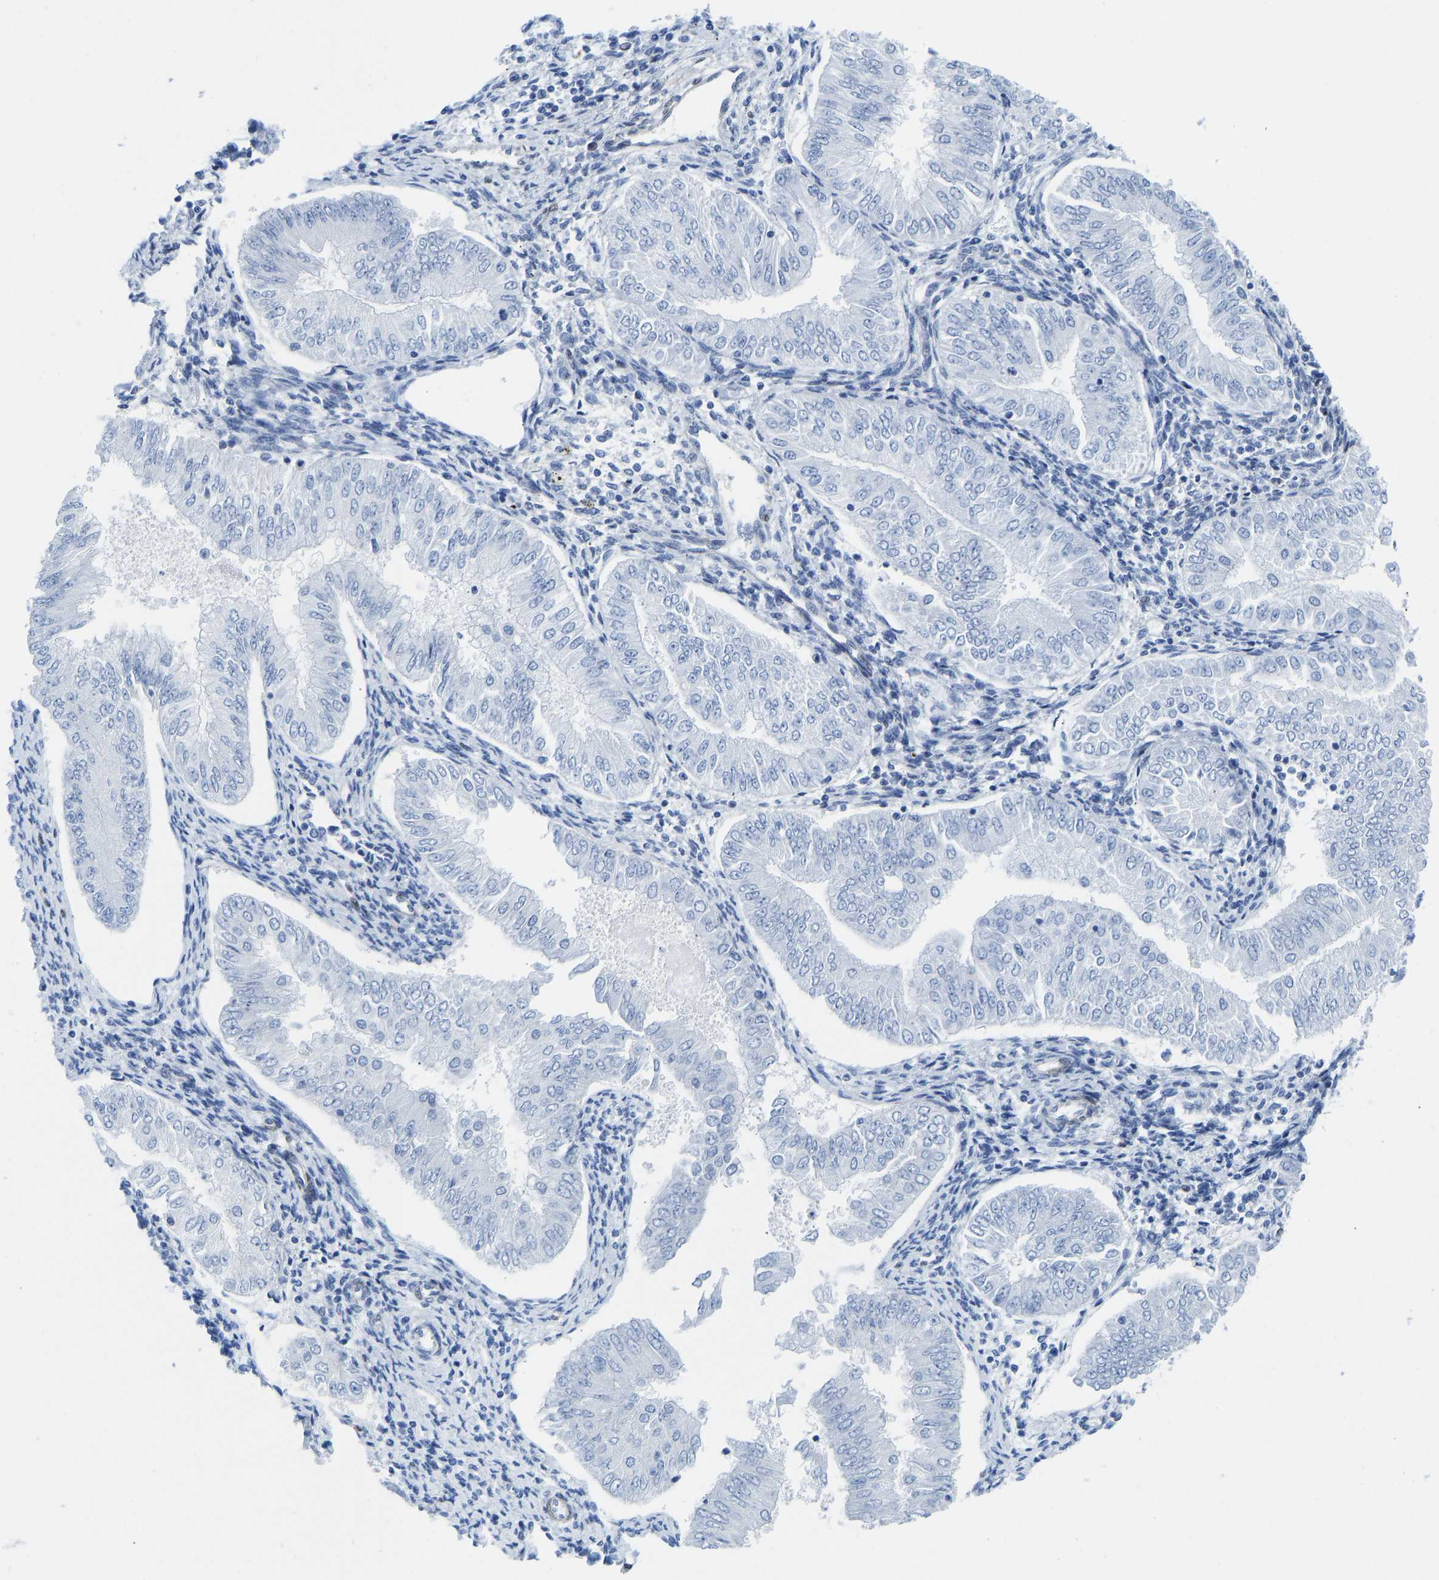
{"staining": {"intensity": "negative", "quantity": "none", "location": "none"}, "tissue": "endometrial cancer", "cell_type": "Tumor cells", "image_type": "cancer", "snomed": [{"axis": "morphology", "description": "Adenocarcinoma, NOS"}, {"axis": "topography", "description": "Endometrium"}], "caption": "The photomicrograph displays no significant expression in tumor cells of endometrial cancer (adenocarcinoma).", "gene": "NKAIN3", "patient": {"sex": "female", "age": 53}}